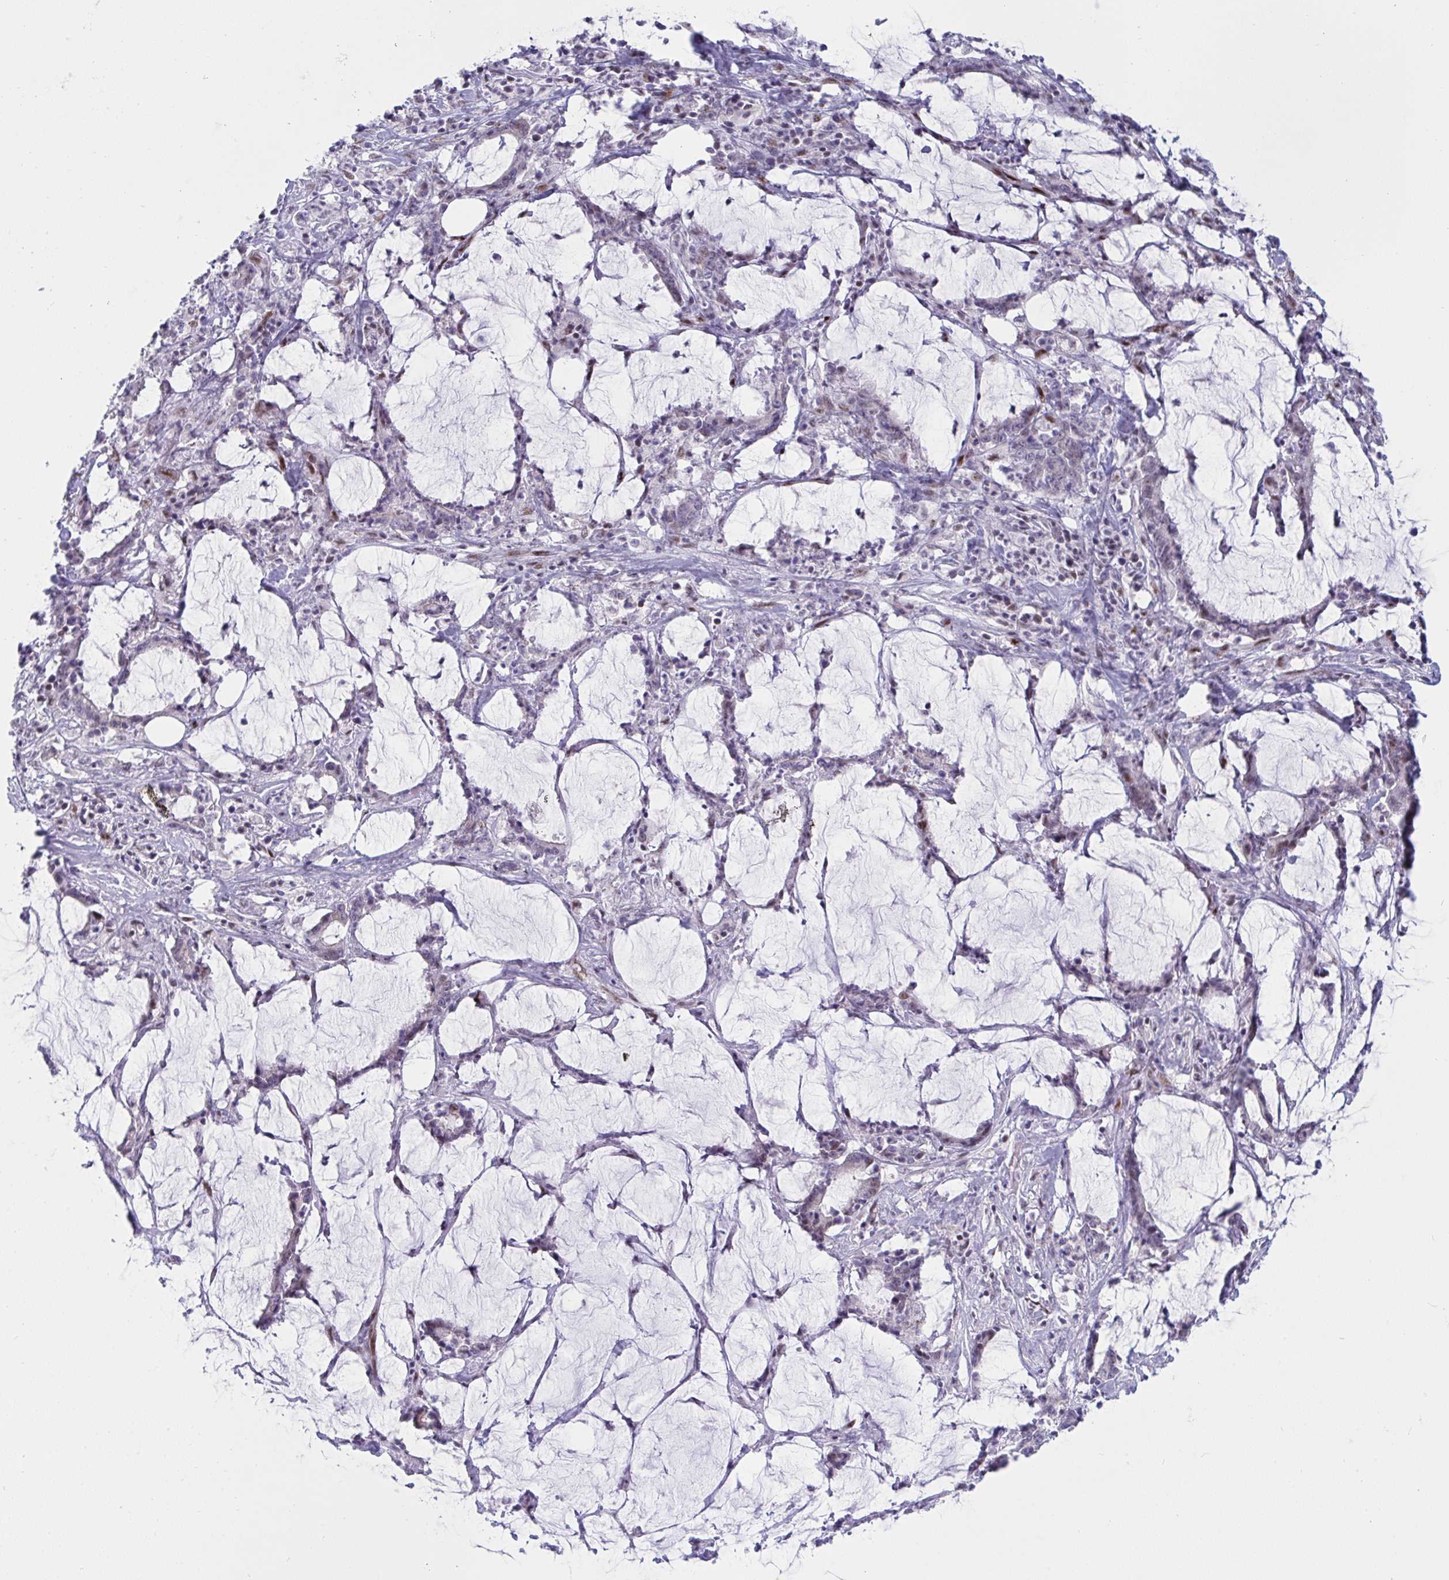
{"staining": {"intensity": "negative", "quantity": "none", "location": "none"}, "tissue": "stomach cancer", "cell_type": "Tumor cells", "image_type": "cancer", "snomed": [{"axis": "morphology", "description": "Adenocarcinoma, NOS"}, {"axis": "topography", "description": "Stomach, upper"}], "caption": "Immunohistochemistry of human stomach adenocarcinoma reveals no positivity in tumor cells.", "gene": "IKZF2", "patient": {"sex": "male", "age": 68}}